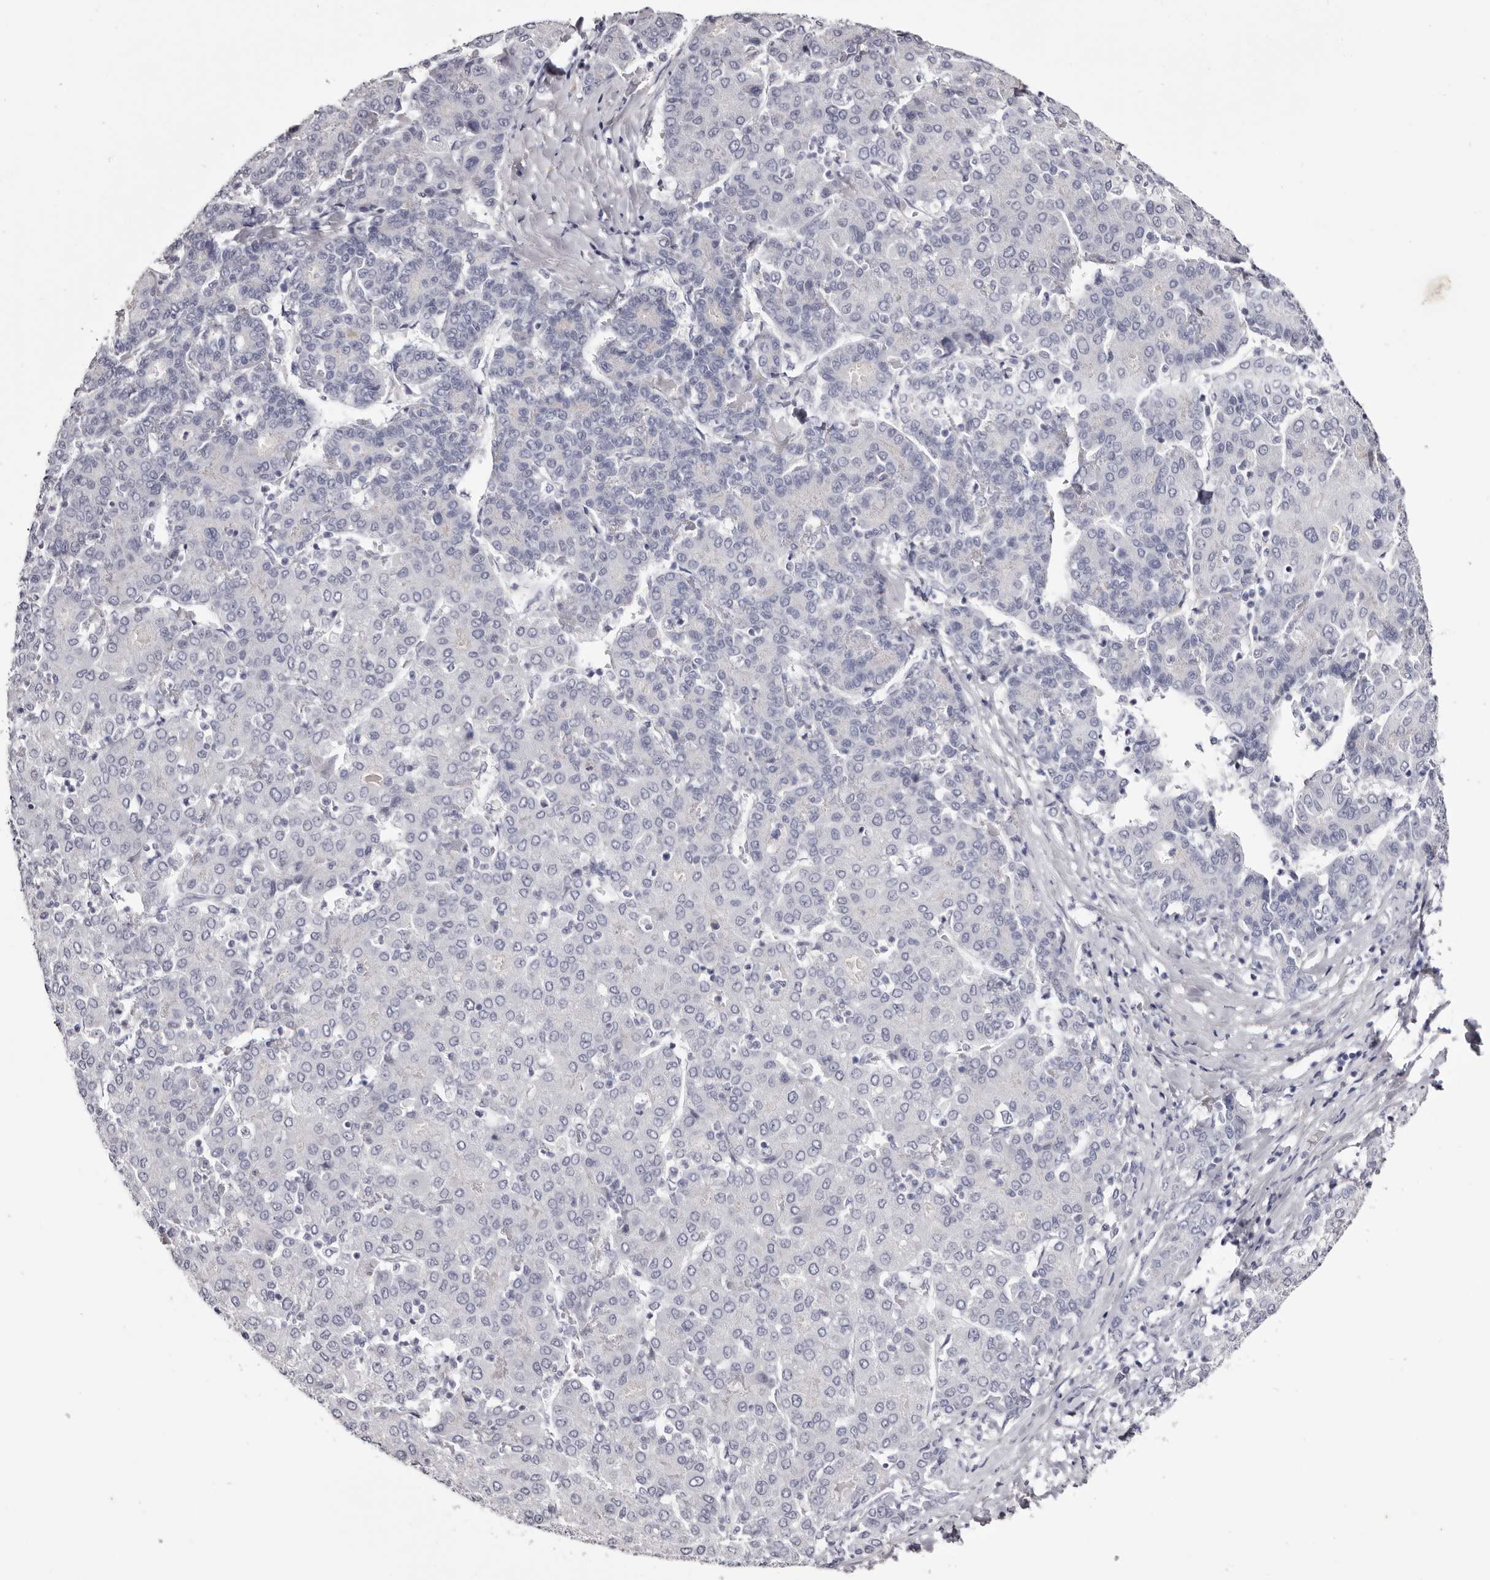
{"staining": {"intensity": "negative", "quantity": "none", "location": "none"}, "tissue": "liver cancer", "cell_type": "Tumor cells", "image_type": "cancer", "snomed": [{"axis": "morphology", "description": "Carcinoma, Hepatocellular, NOS"}, {"axis": "topography", "description": "Liver"}], "caption": "Tumor cells are negative for protein expression in human liver hepatocellular carcinoma.", "gene": "CA6", "patient": {"sex": "male", "age": 65}}